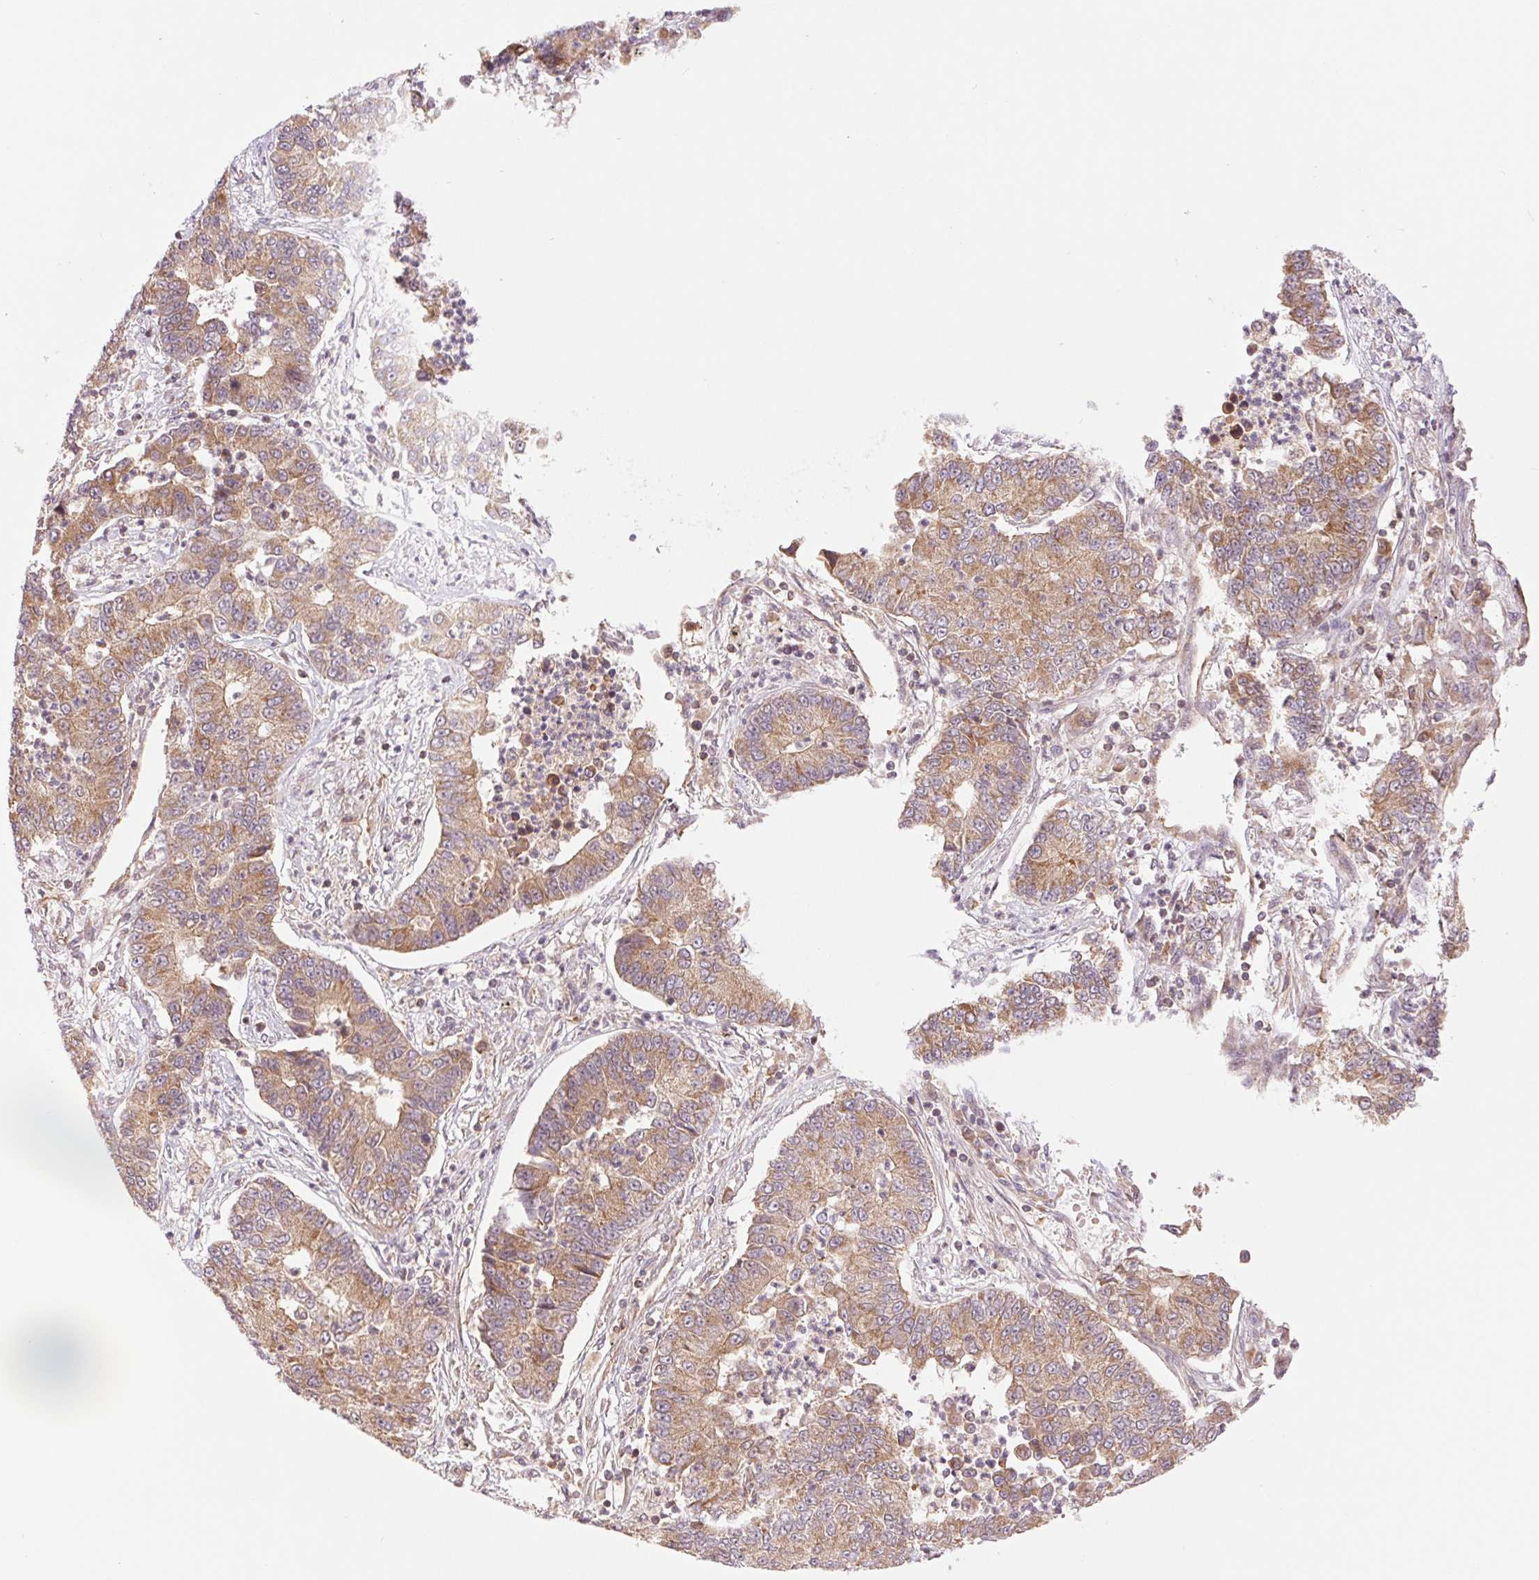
{"staining": {"intensity": "moderate", "quantity": ">75%", "location": "cytoplasmic/membranous"}, "tissue": "lung cancer", "cell_type": "Tumor cells", "image_type": "cancer", "snomed": [{"axis": "morphology", "description": "Adenocarcinoma, NOS"}, {"axis": "topography", "description": "Lung"}], "caption": "This histopathology image demonstrates immunohistochemistry (IHC) staining of human lung cancer, with medium moderate cytoplasmic/membranous staining in about >75% of tumor cells.", "gene": "STARD7", "patient": {"sex": "female", "age": 57}}